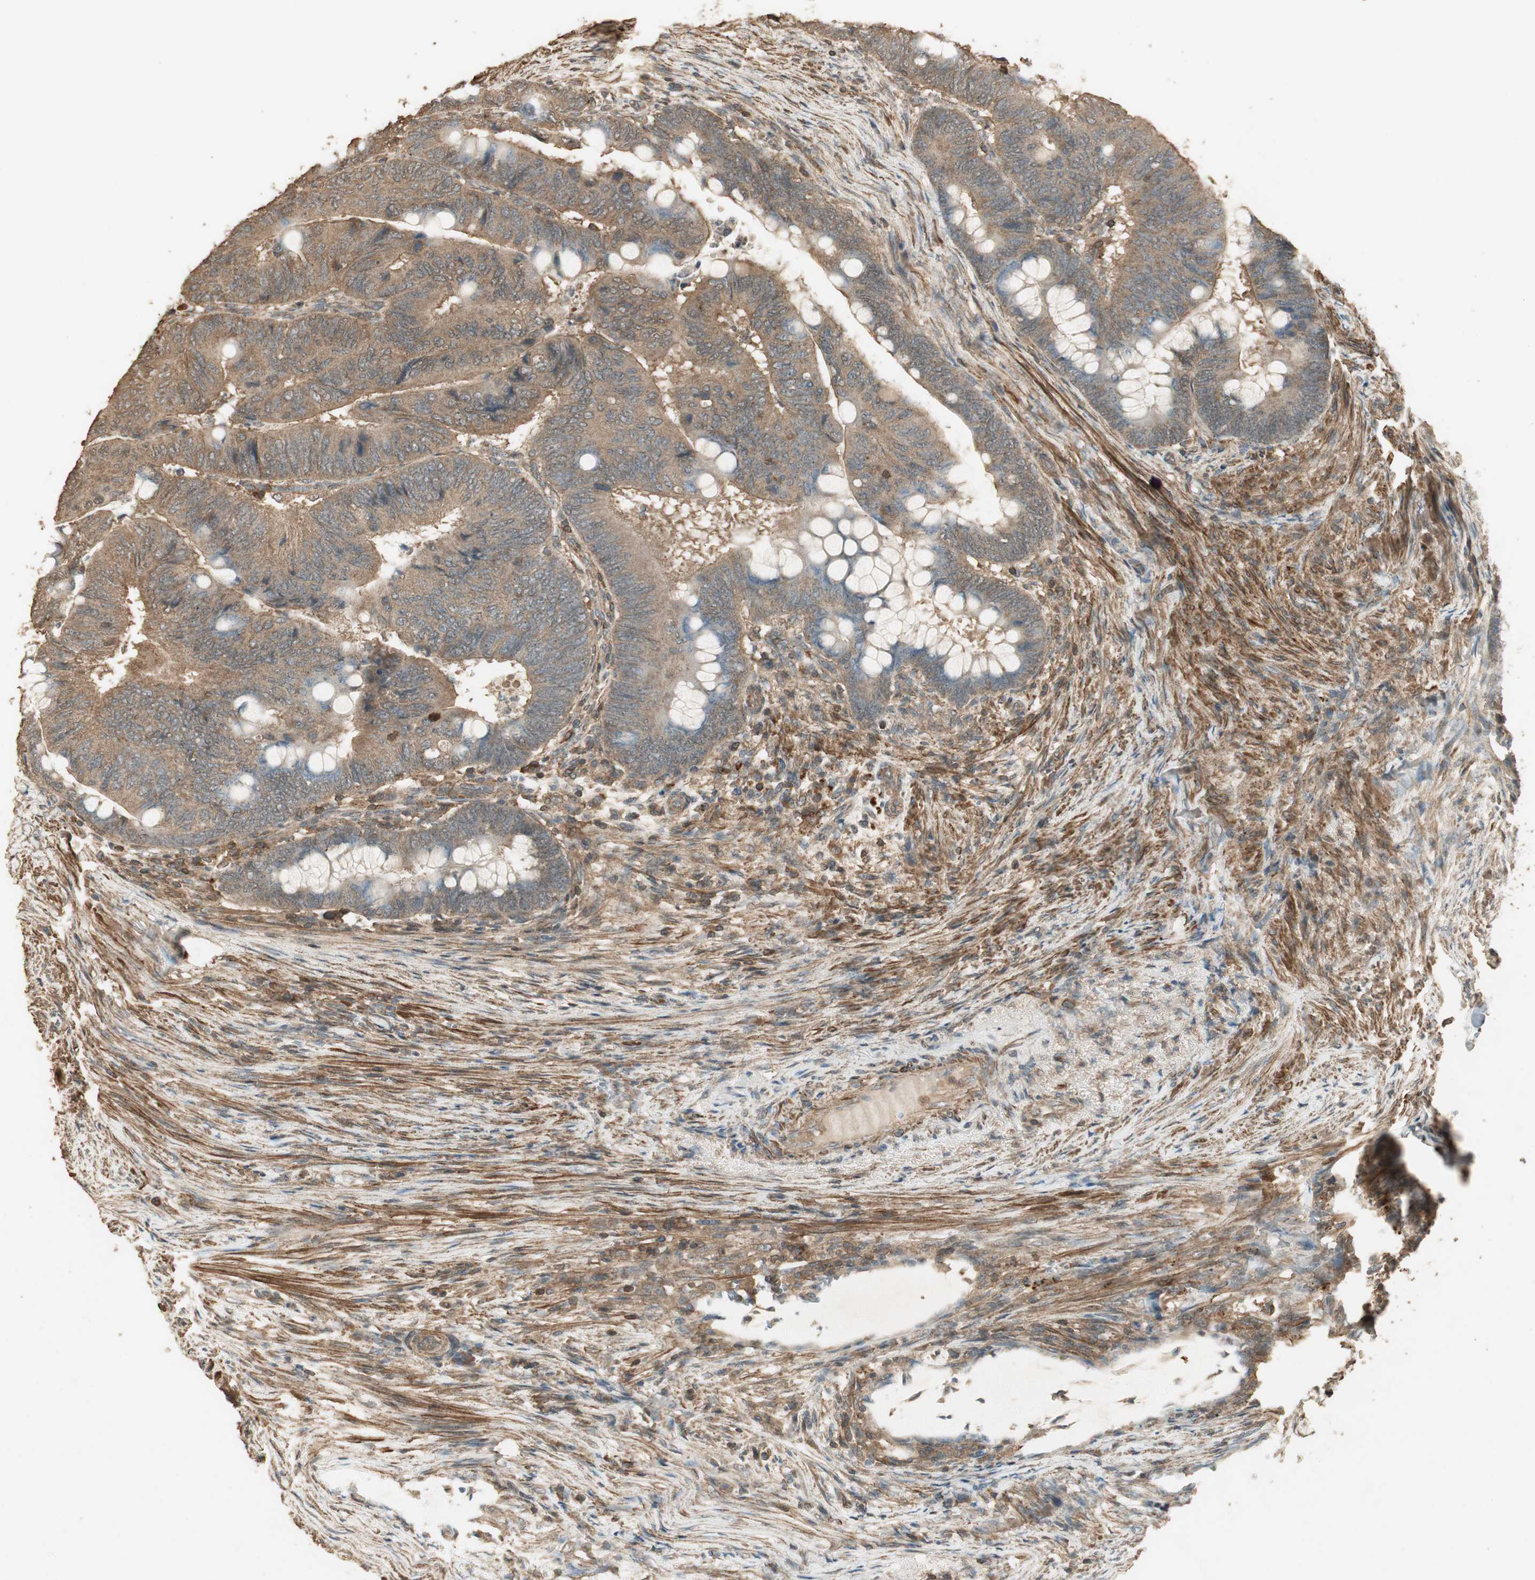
{"staining": {"intensity": "strong", "quantity": ">75%", "location": "cytoplasmic/membranous"}, "tissue": "colorectal cancer", "cell_type": "Tumor cells", "image_type": "cancer", "snomed": [{"axis": "morphology", "description": "Normal tissue, NOS"}, {"axis": "morphology", "description": "Adenocarcinoma, NOS"}, {"axis": "topography", "description": "Rectum"}, {"axis": "topography", "description": "Peripheral nerve tissue"}], "caption": "Human colorectal cancer (adenocarcinoma) stained for a protein (brown) shows strong cytoplasmic/membranous positive staining in about >75% of tumor cells.", "gene": "USP2", "patient": {"sex": "male", "age": 92}}